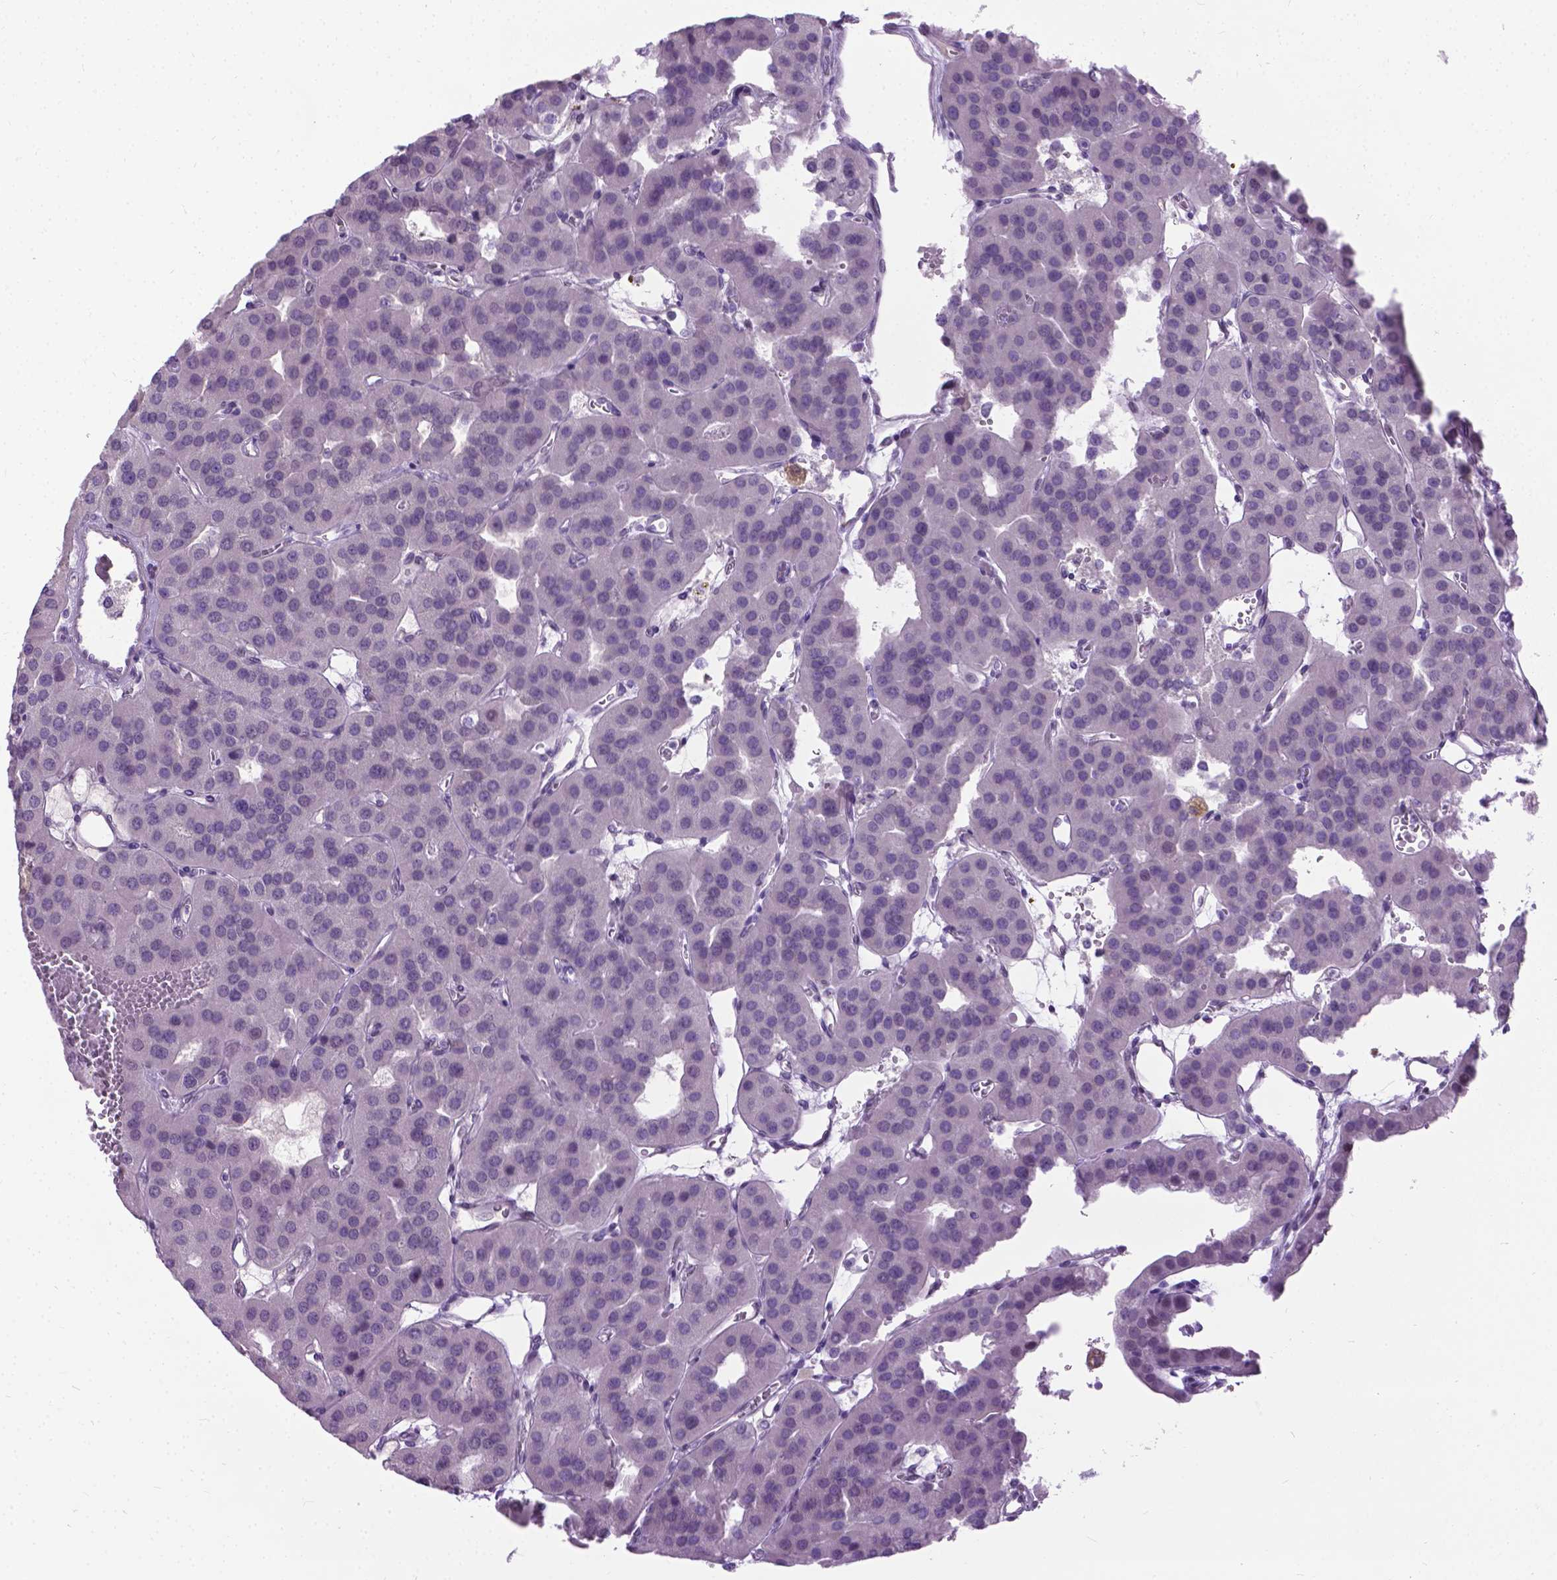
{"staining": {"intensity": "negative", "quantity": "none", "location": "none"}, "tissue": "parathyroid gland", "cell_type": "Glandular cells", "image_type": "normal", "snomed": [{"axis": "morphology", "description": "Normal tissue, NOS"}, {"axis": "morphology", "description": "Adenoma, NOS"}, {"axis": "topography", "description": "Parathyroid gland"}], "caption": "The photomicrograph demonstrates no significant staining in glandular cells of parathyroid gland.", "gene": "PROB1", "patient": {"sex": "female", "age": 86}}